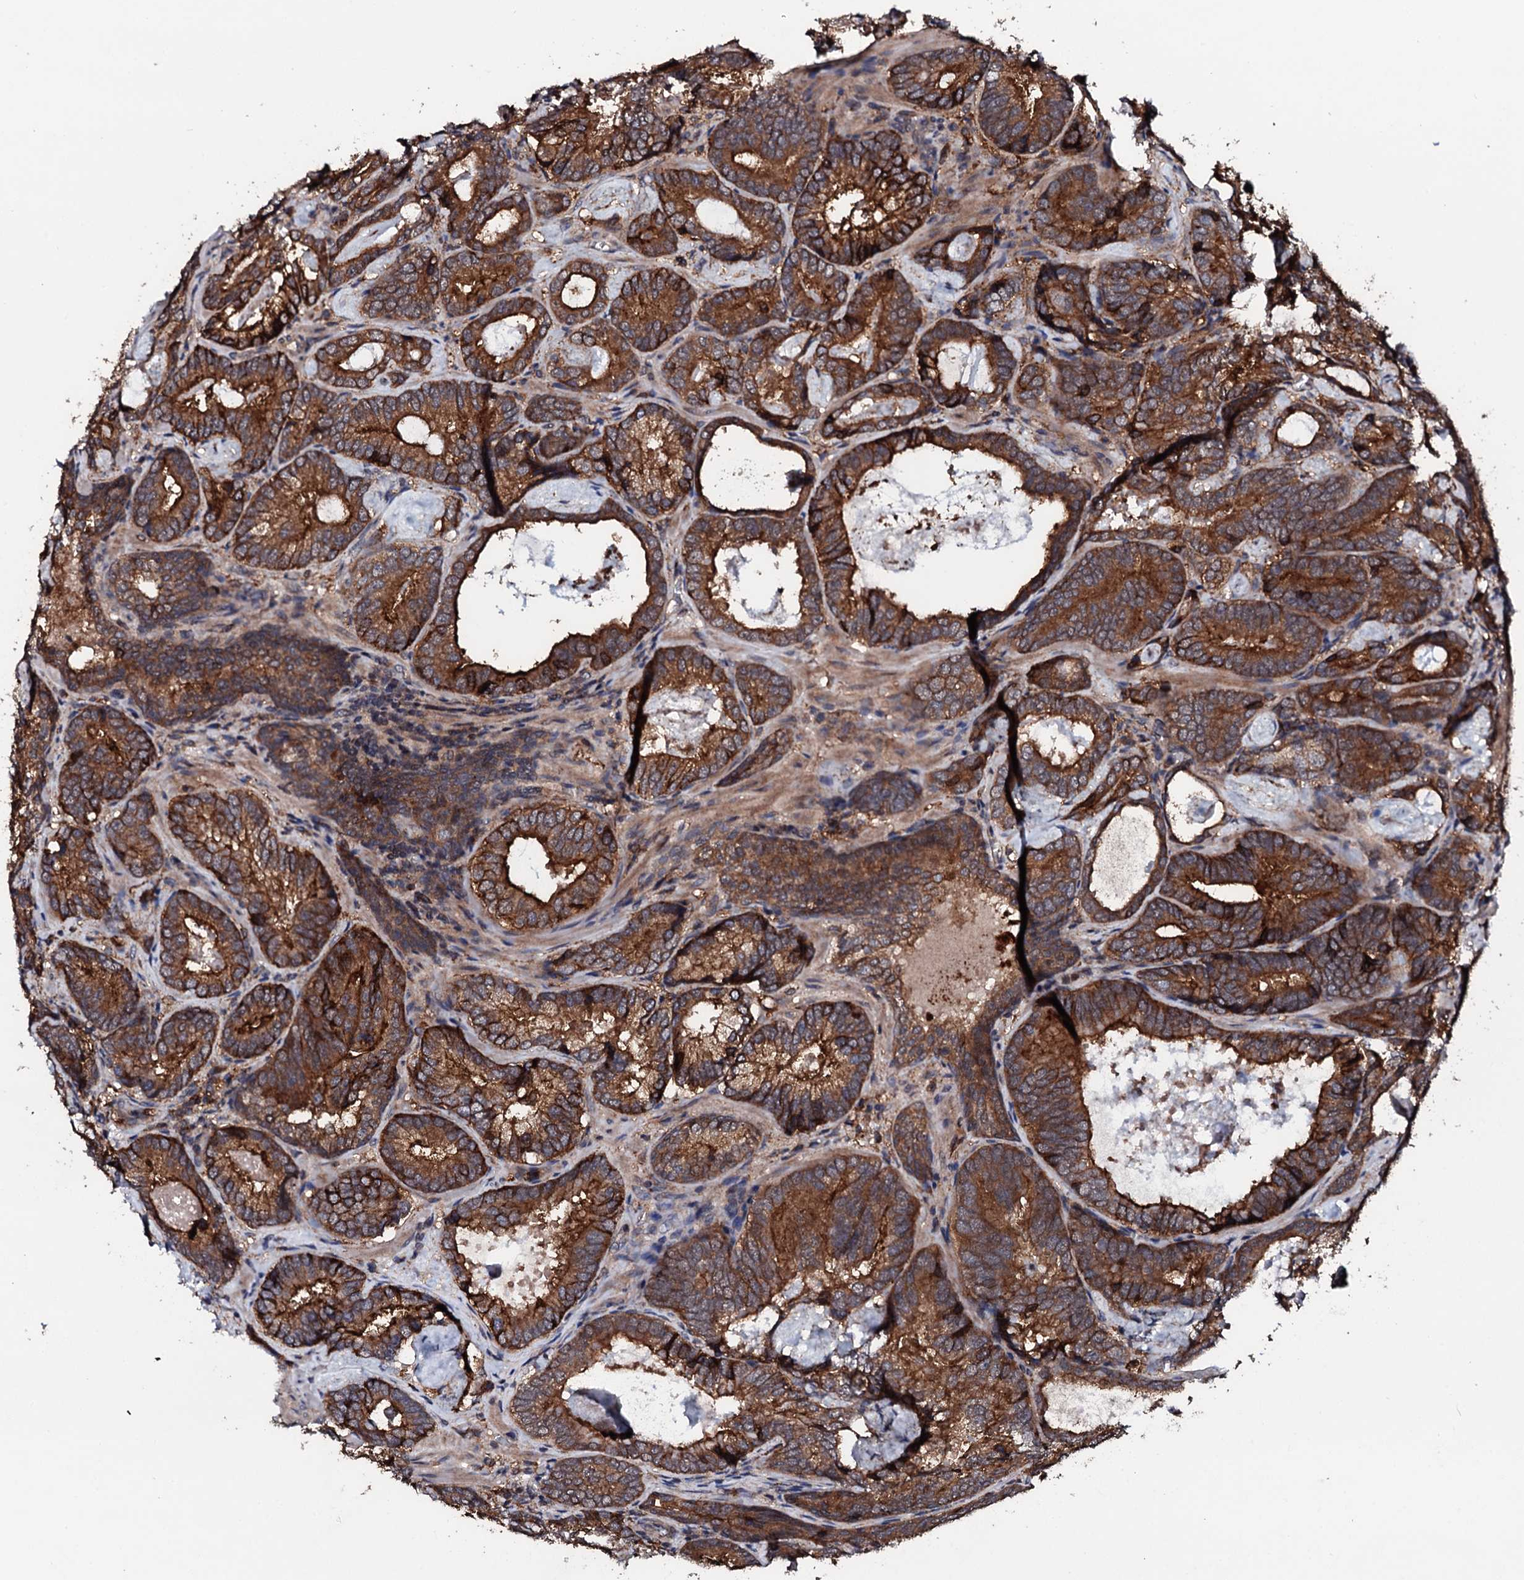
{"staining": {"intensity": "strong", "quantity": ">75%", "location": "cytoplasmic/membranous"}, "tissue": "prostate cancer", "cell_type": "Tumor cells", "image_type": "cancer", "snomed": [{"axis": "morphology", "description": "Adenocarcinoma, Low grade"}, {"axis": "topography", "description": "Prostate"}], "caption": "Prostate low-grade adenocarcinoma stained with DAB immunohistochemistry (IHC) exhibits high levels of strong cytoplasmic/membranous expression in approximately >75% of tumor cells.", "gene": "EDC3", "patient": {"sex": "male", "age": 60}}